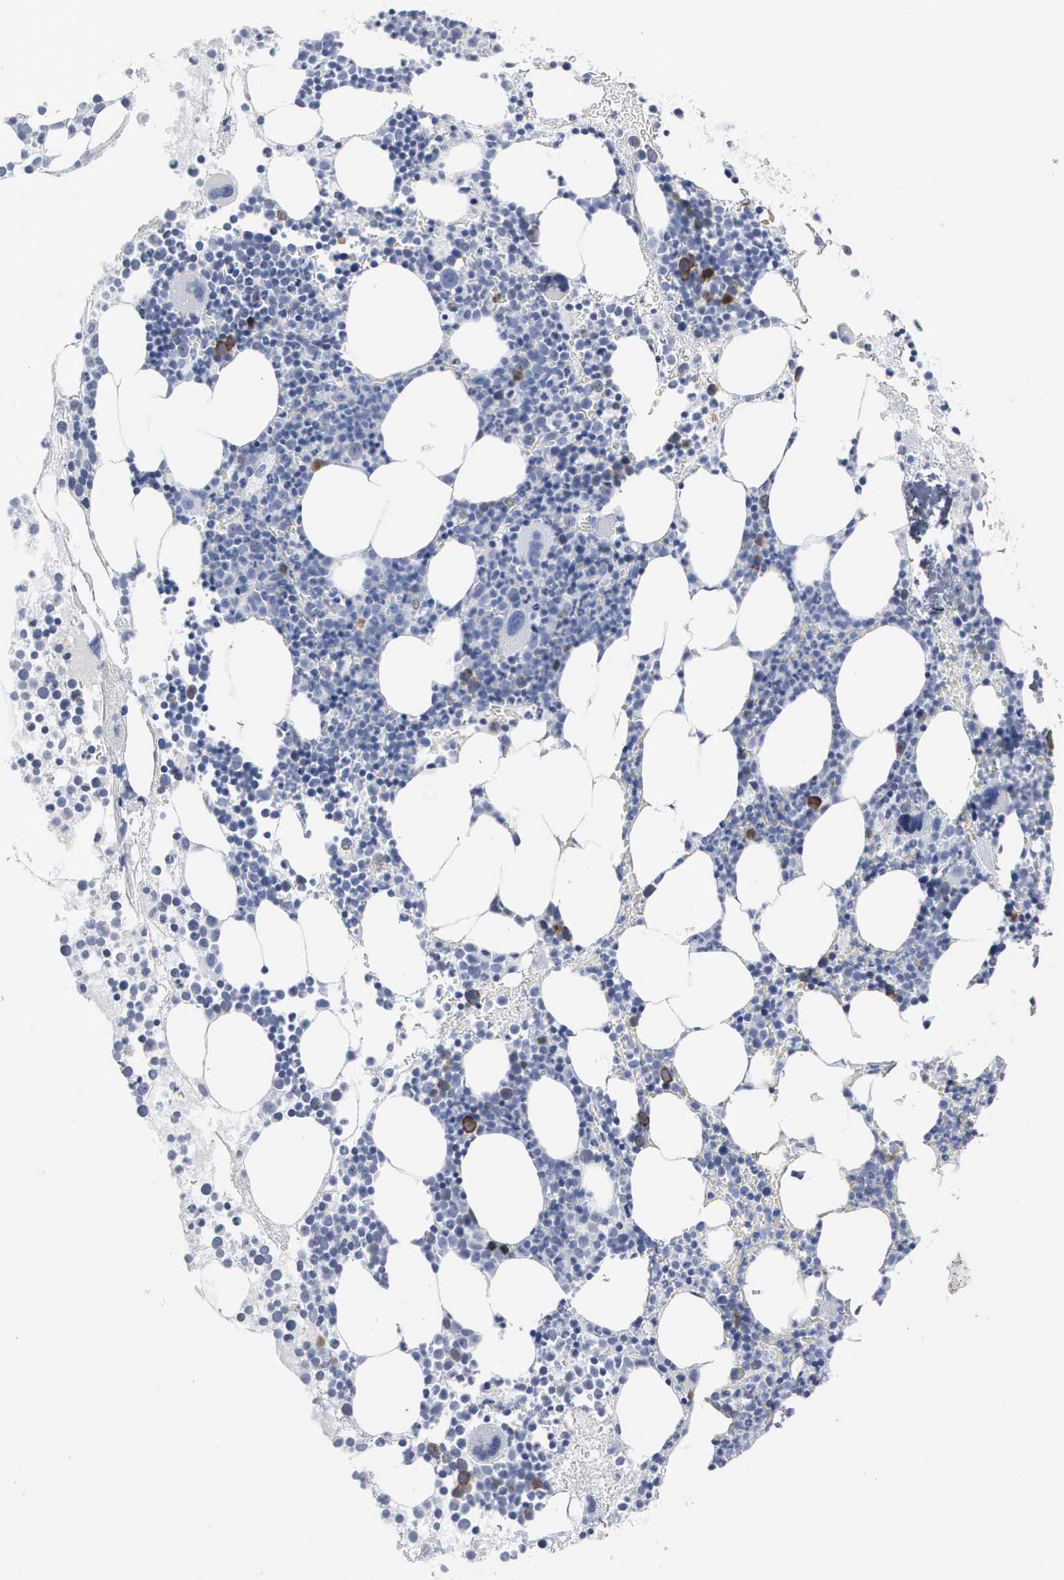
{"staining": {"intensity": "moderate", "quantity": "<25%", "location": "cytoplasmic/membranous"}, "tissue": "bone marrow", "cell_type": "Hematopoietic cells", "image_type": "normal", "snomed": [{"axis": "morphology", "description": "Normal tissue, NOS"}, {"axis": "topography", "description": "Bone marrow"}], "caption": "Bone marrow was stained to show a protein in brown. There is low levels of moderate cytoplasmic/membranous staining in approximately <25% of hematopoietic cells. (brown staining indicates protein expression, while blue staining denotes nuclei).", "gene": "CCNB1", "patient": {"sex": "male", "age": 75}}